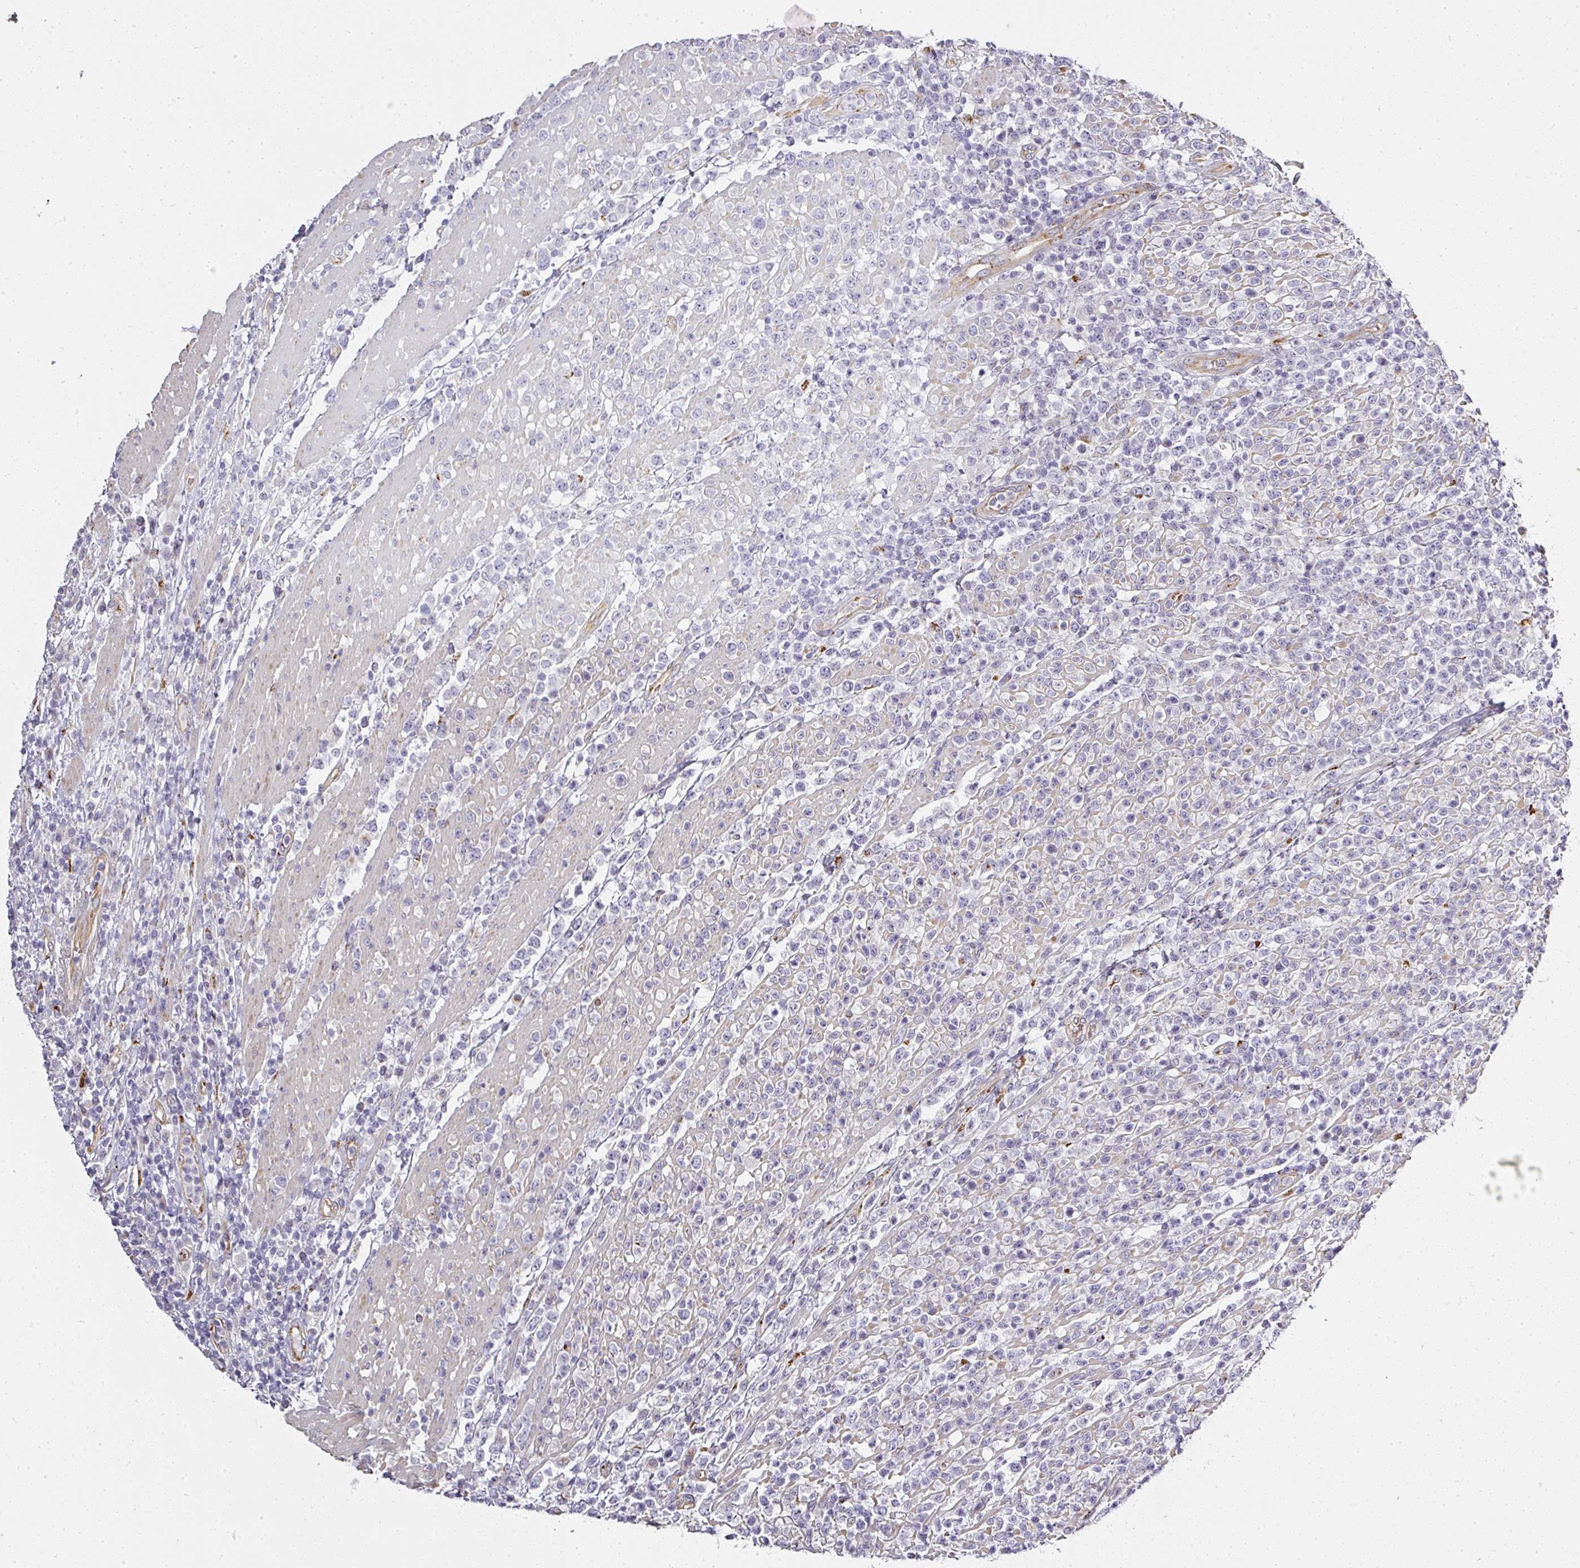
{"staining": {"intensity": "negative", "quantity": "none", "location": "none"}, "tissue": "lymphoma", "cell_type": "Tumor cells", "image_type": "cancer", "snomed": [{"axis": "morphology", "description": "Malignant lymphoma, non-Hodgkin's type, High grade"}, {"axis": "topography", "description": "Colon"}], "caption": "Malignant lymphoma, non-Hodgkin's type (high-grade) was stained to show a protein in brown. There is no significant positivity in tumor cells. (DAB (3,3'-diaminobenzidine) IHC visualized using brightfield microscopy, high magnification).", "gene": "ATP8B2", "patient": {"sex": "female", "age": 53}}